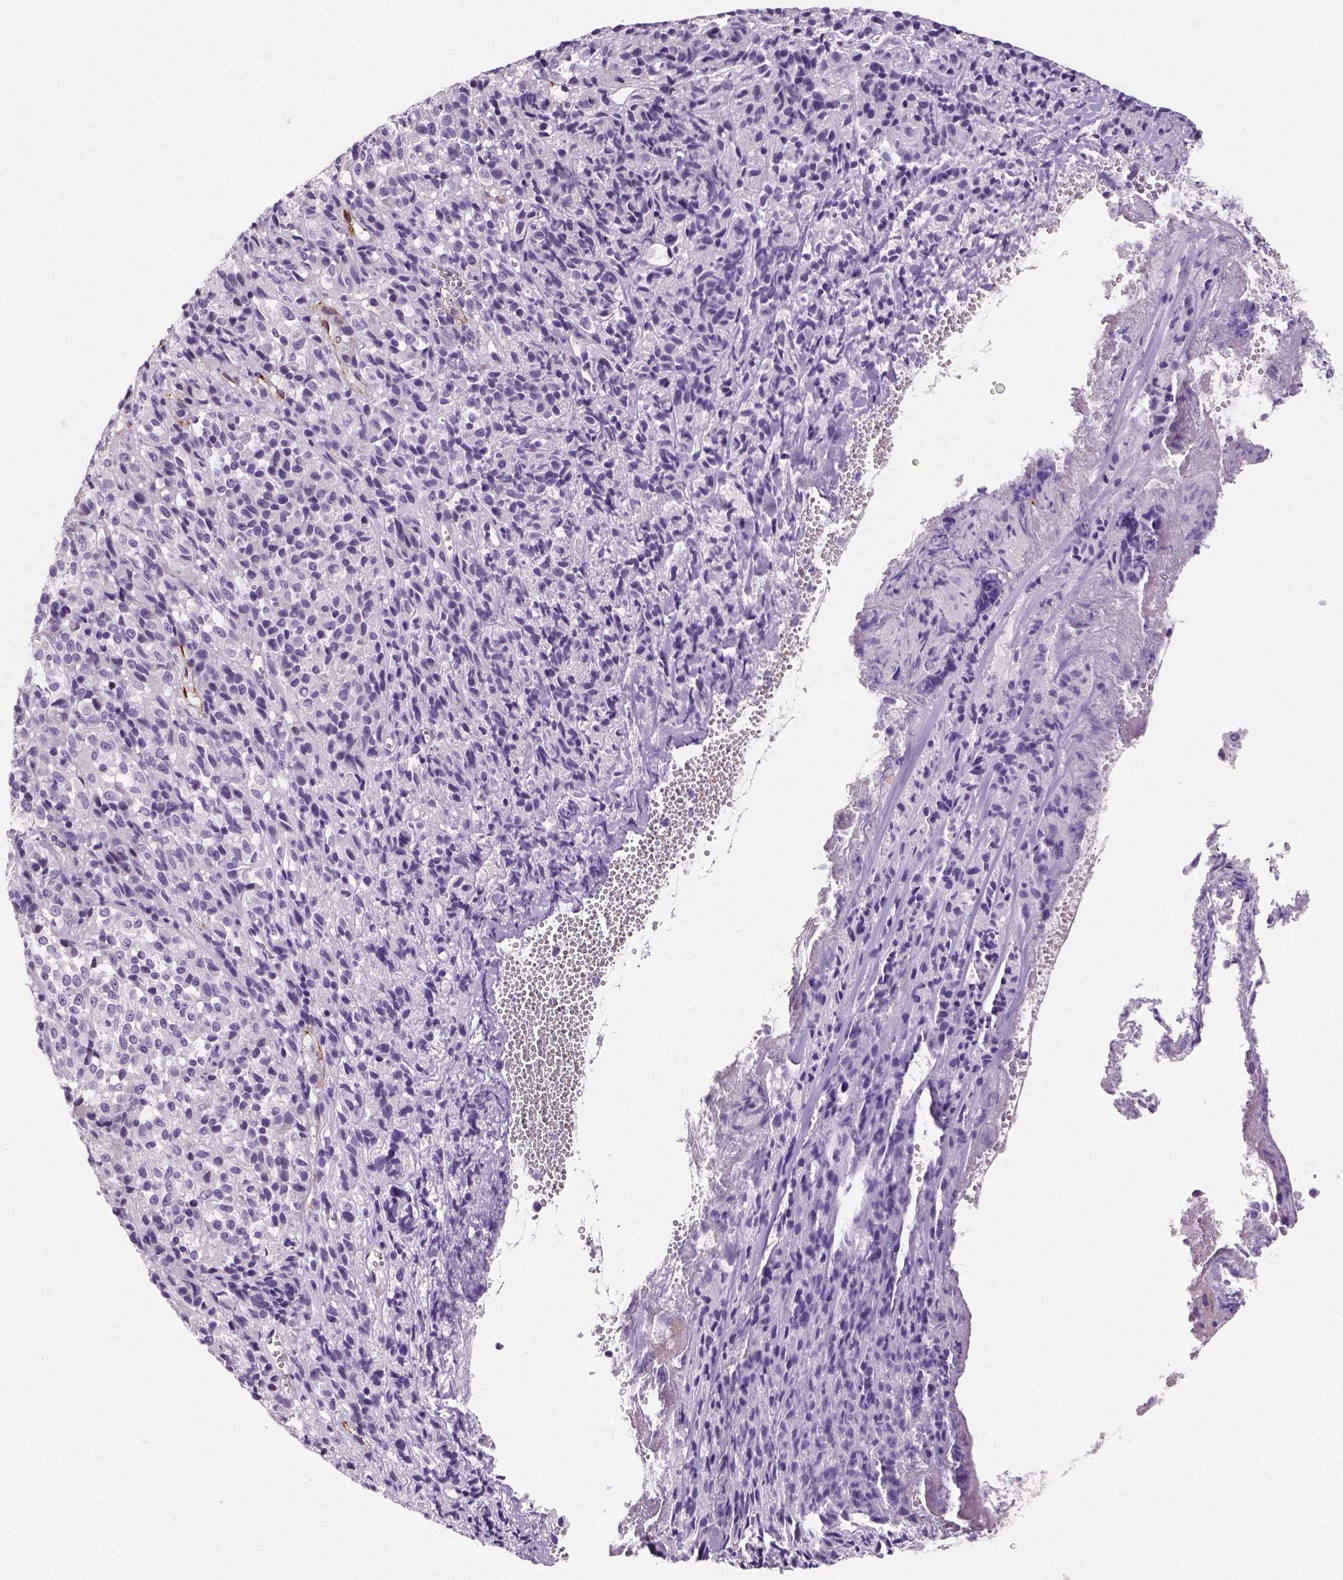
{"staining": {"intensity": "negative", "quantity": "none", "location": "none"}, "tissue": "melanoma", "cell_type": "Tumor cells", "image_type": "cancer", "snomed": [{"axis": "morphology", "description": "Malignant melanoma, Metastatic site"}, {"axis": "topography", "description": "Brain"}], "caption": "Immunohistochemical staining of human malignant melanoma (metastatic site) shows no significant expression in tumor cells.", "gene": "TSPAN7", "patient": {"sex": "female", "age": 56}}